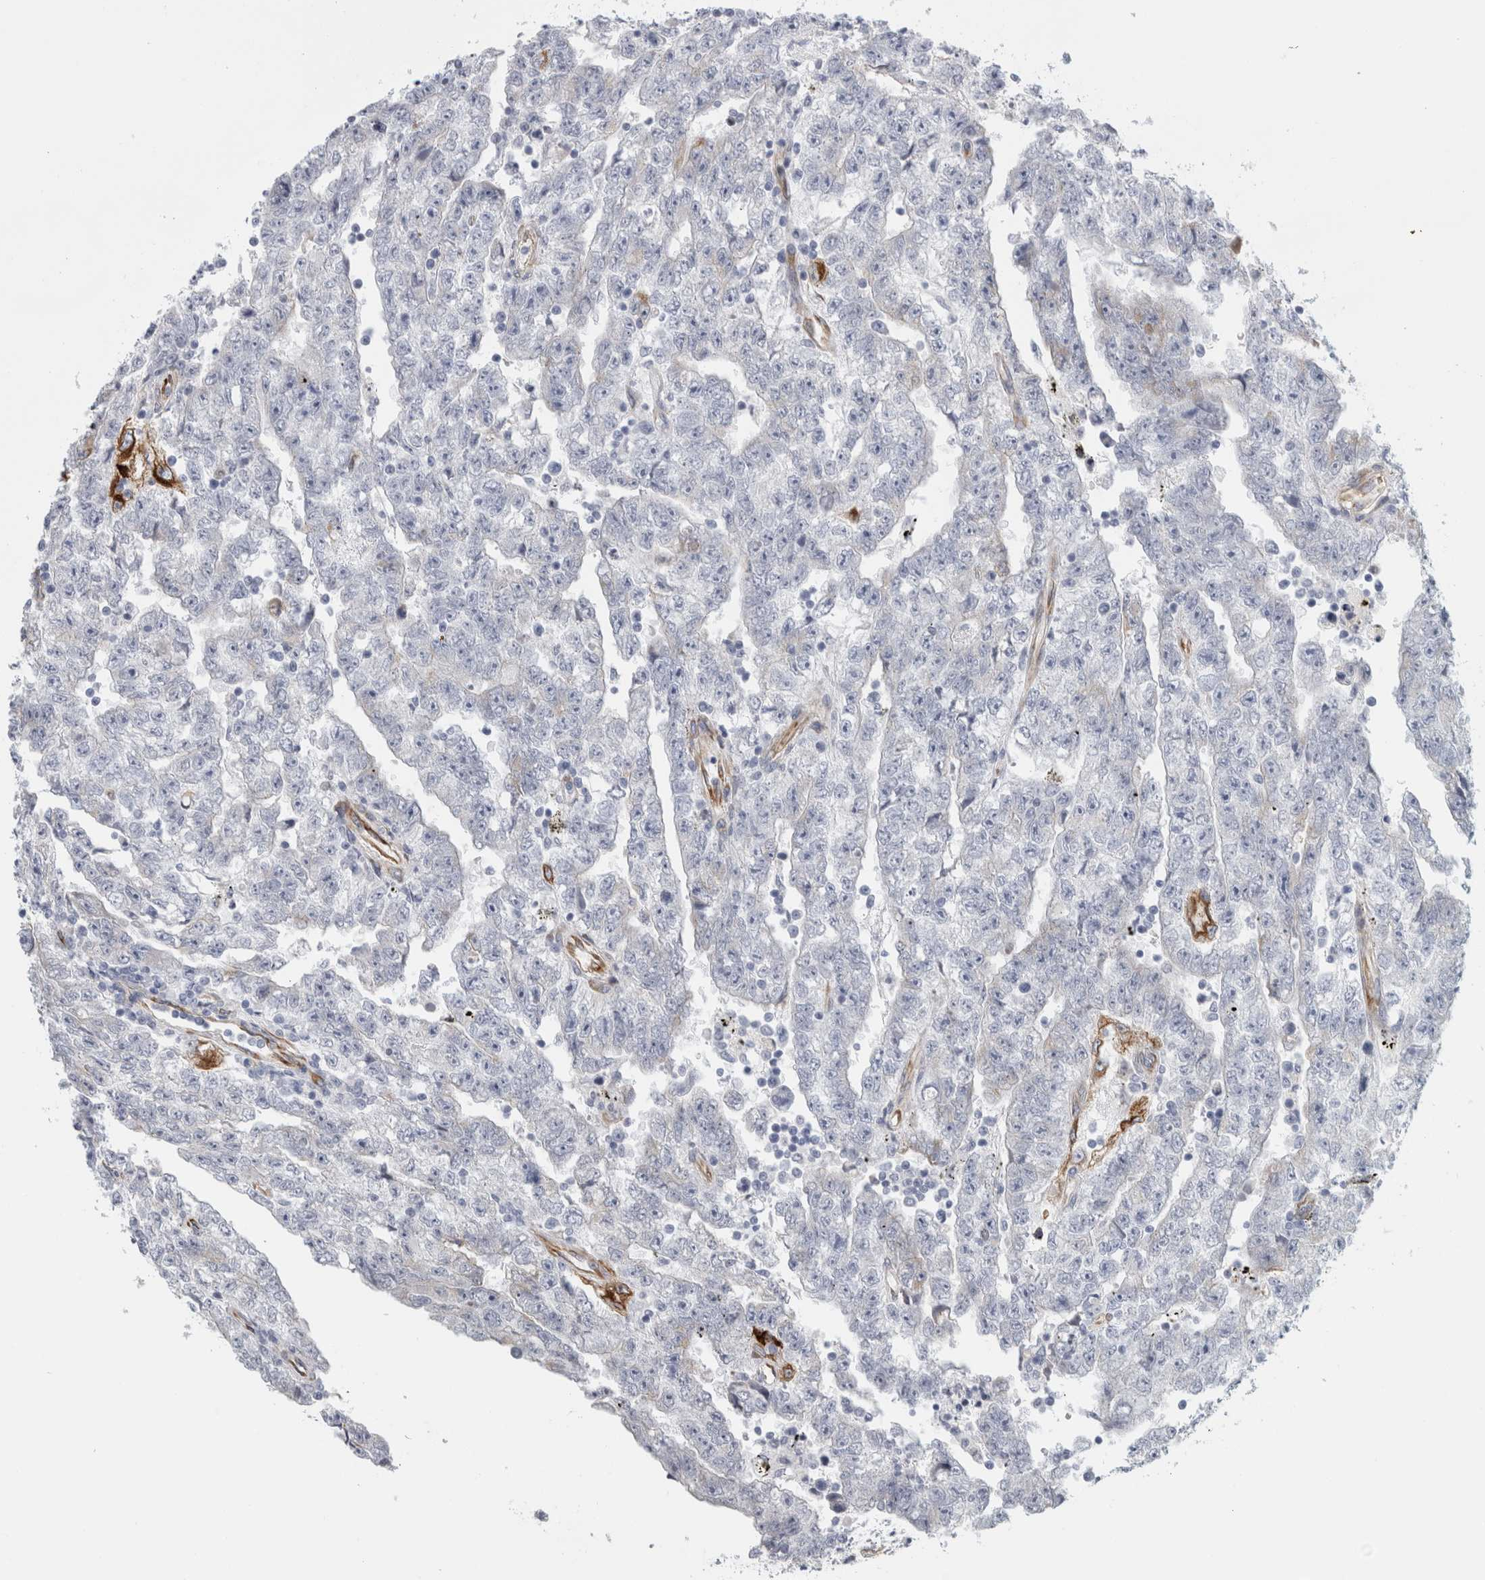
{"staining": {"intensity": "negative", "quantity": "none", "location": "none"}, "tissue": "testis cancer", "cell_type": "Tumor cells", "image_type": "cancer", "snomed": [{"axis": "morphology", "description": "Carcinoma, Embryonal, NOS"}, {"axis": "topography", "description": "Testis"}], "caption": "DAB immunohistochemical staining of testis embryonal carcinoma displays no significant positivity in tumor cells.", "gene": "B3GNT3", "patient": {"sex": "male", "age": 25}}